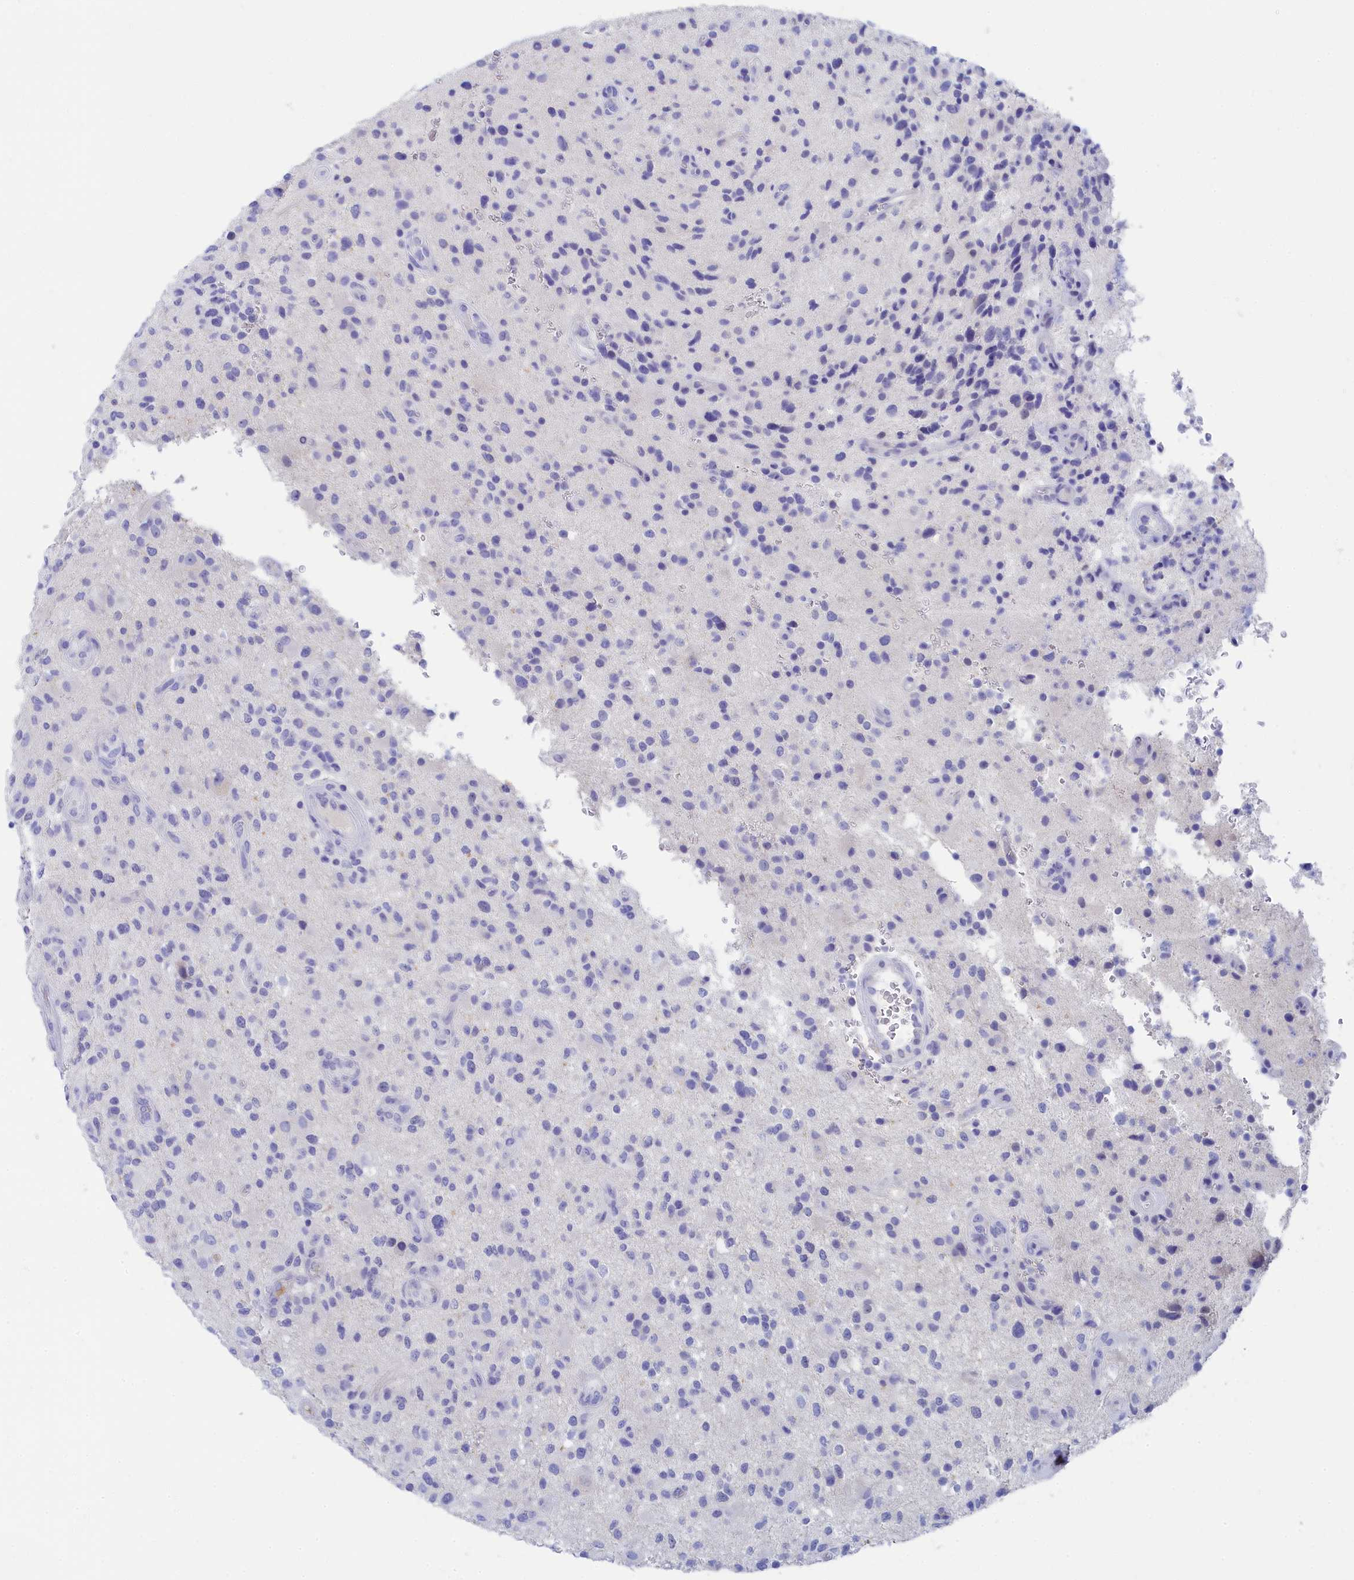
{"staining": {"intensity": "negative", "quantity": "none", "location": "none"}, "tissue": "glioma", "cell_type": "Tumor cells", "image_type": "cancer", "snomed": [{"axis": "morphology", "description": "Glioma, malignant, High grade"}, {"axis": "topography", "description": "Brain"}], "caption": "DAB immunohistochemical staining of human high-grade glioma (malignant) shows no significant expression in tumor cells. The staining was performed using DAB (3,3'-diaminobenzidine) to visualize the protein expression in brown, while the nuclei were stained in blue with hematoxylin (Magnification: 20x).", "gene": "TRIM10", "patient": {"sex": "male", "age": 47}}